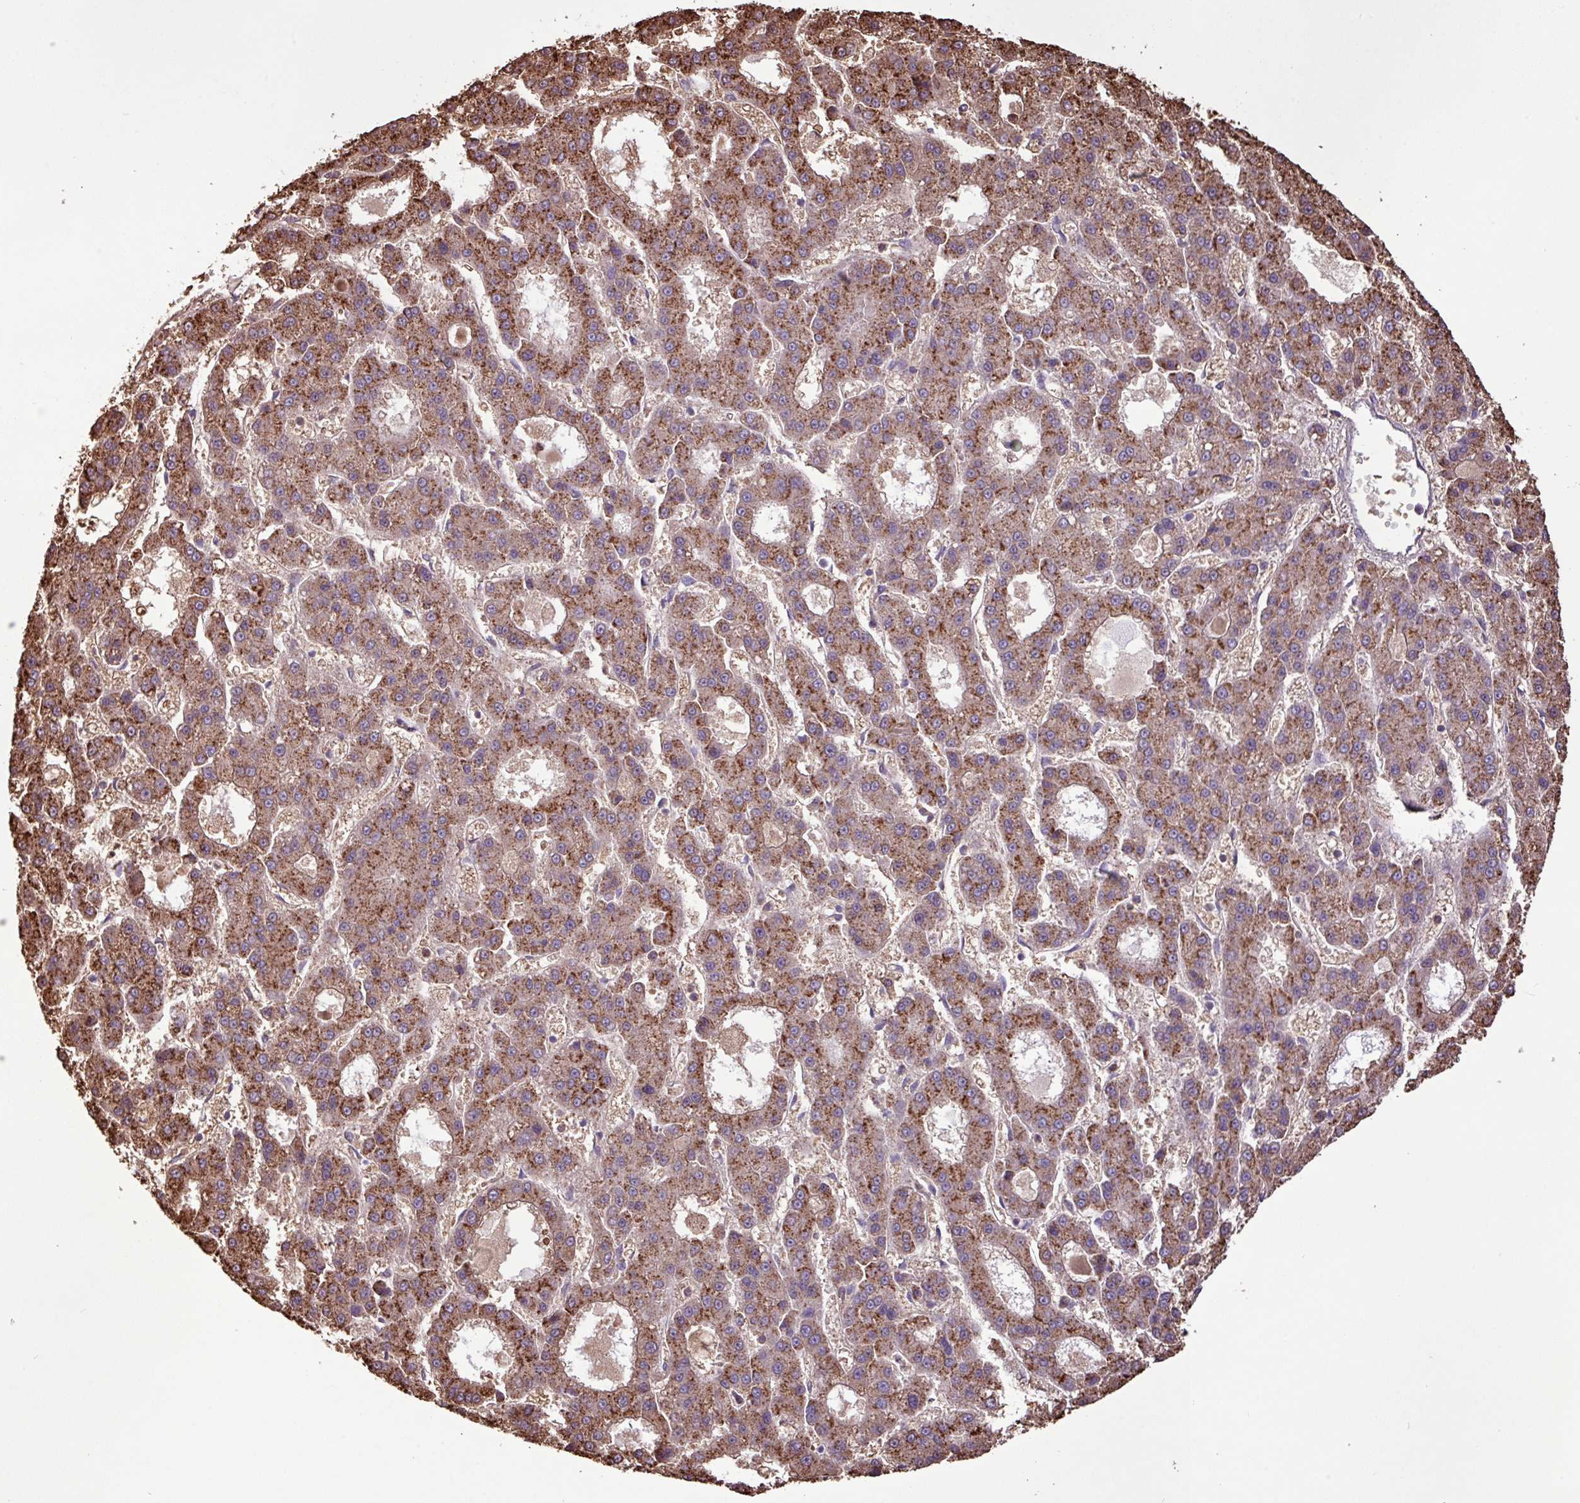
{"staining": {"intensity": "moderate", "quantity": ">75%", "location": "cytoplasmic/membranous"}, "tissue": "liver cancer", "cell_type": "Tumor cells", "image_type": "cancer", "snomed": [{"axis": "morphology", "description": "Carcinoma, Hepatocellular, NOS"}, {"axis": "topography", "description": "Liver"}], "caption": "Human liver cancer stained with a protein marker demonstrates moderate staining in tumor cells.", "gene": "CHST11", "patient": {"sex": "male", "age": 70}}